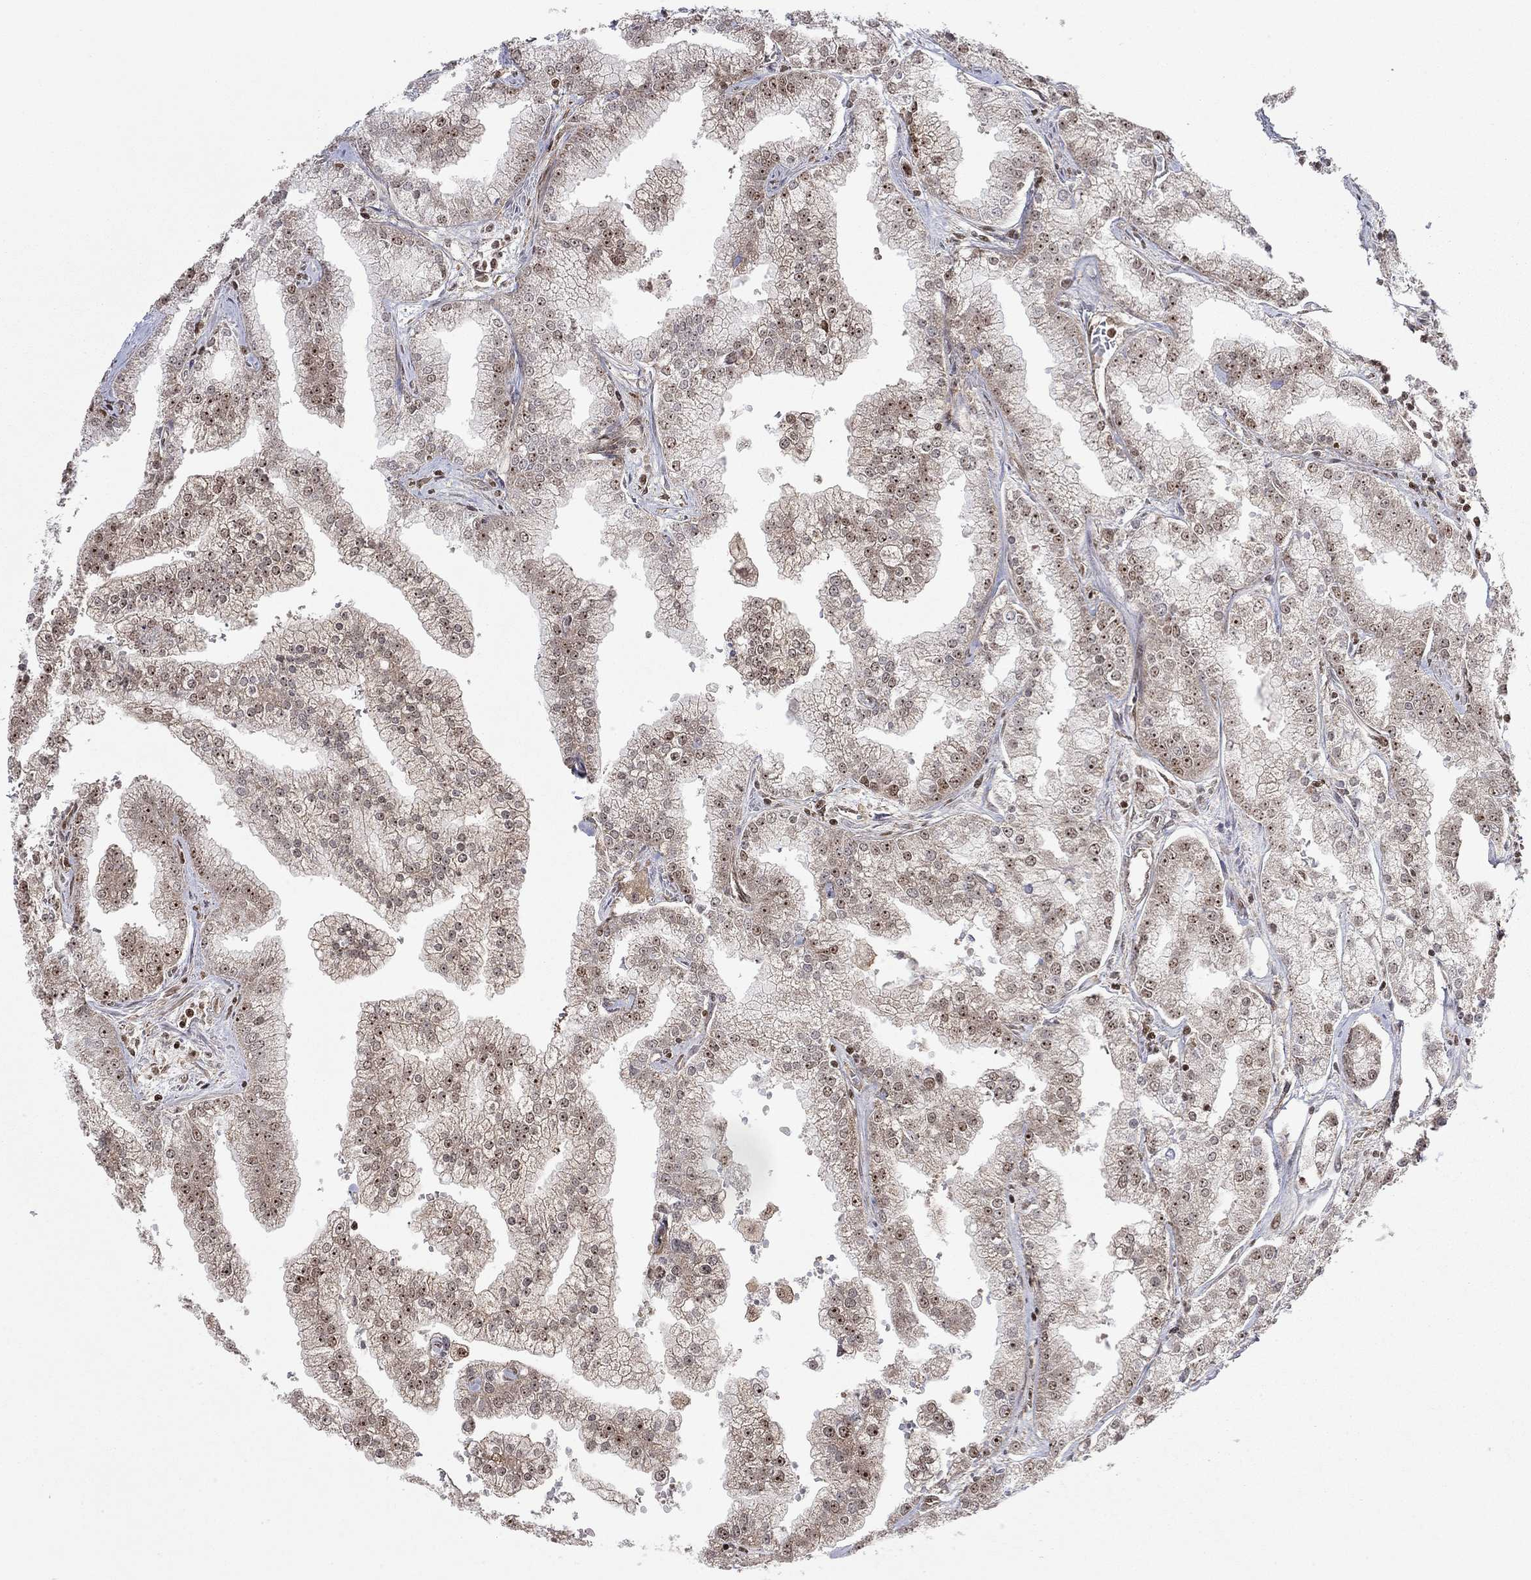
{"staining": {"intensity": "moderate", "quantity": "25%-75%", "location": "cytoplasmic/membranous,nuclear"}, "tissue": "prostate cancer", "cell_type": "Tumor cells", "image_type": "cancer", "snomed": [{"axis": "morphology", "description": "Adenocarcinoma, NOS"}, {"axis": "topography", "description": "Prostate"}], "caption": "Immunohistochemical staining of human prostate cancer exhibits medium levels of moderate cytoplasmic/membranous and nuclear expression in about 25%-75% of tumor cells.", "gene": "TDP1", "patient": {"sex": "male", "age": 70}}